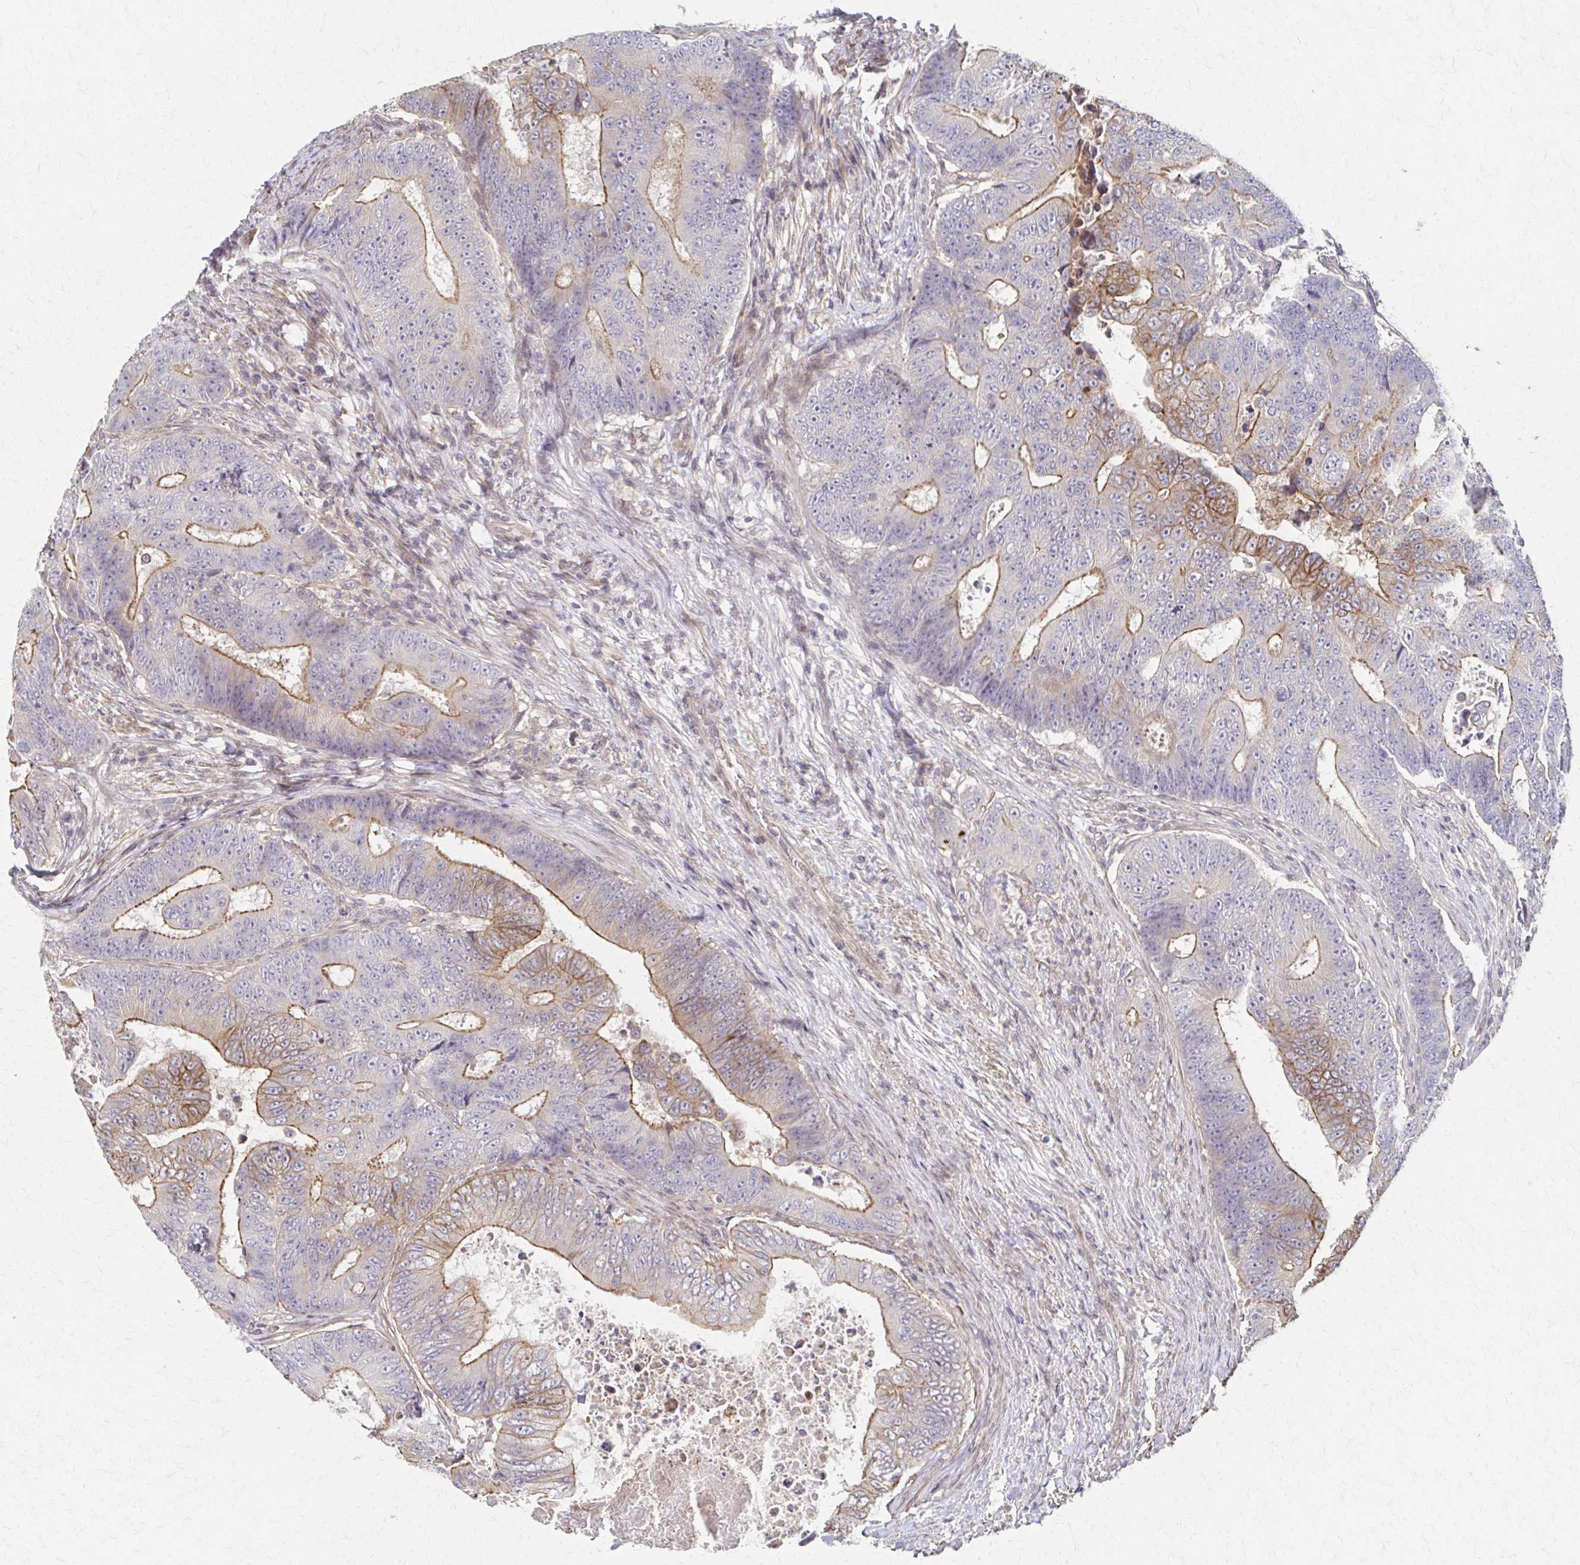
{"staining": {"intensity": "moderate", "quantity": "25%-75%", "location": "cytoplasmic/membranous"}, "tissue": "colorectal cancer", "cell_type": "Tumor cells", "image_type": "cancer", "snomed": [{"axis": "morphology", "description": "Adenocarcinoma, NOS"}, {"axis": "topography", "description": "Colon"}], "caption": "A histopathology image of colorectal cancer (adenocarcinoma) stained for a protein displays moderate cytoplasmic/membranous brown staining in tumor cells.", "gene": "EOLA2", "patient": {"sex": "female", "age": 48}}